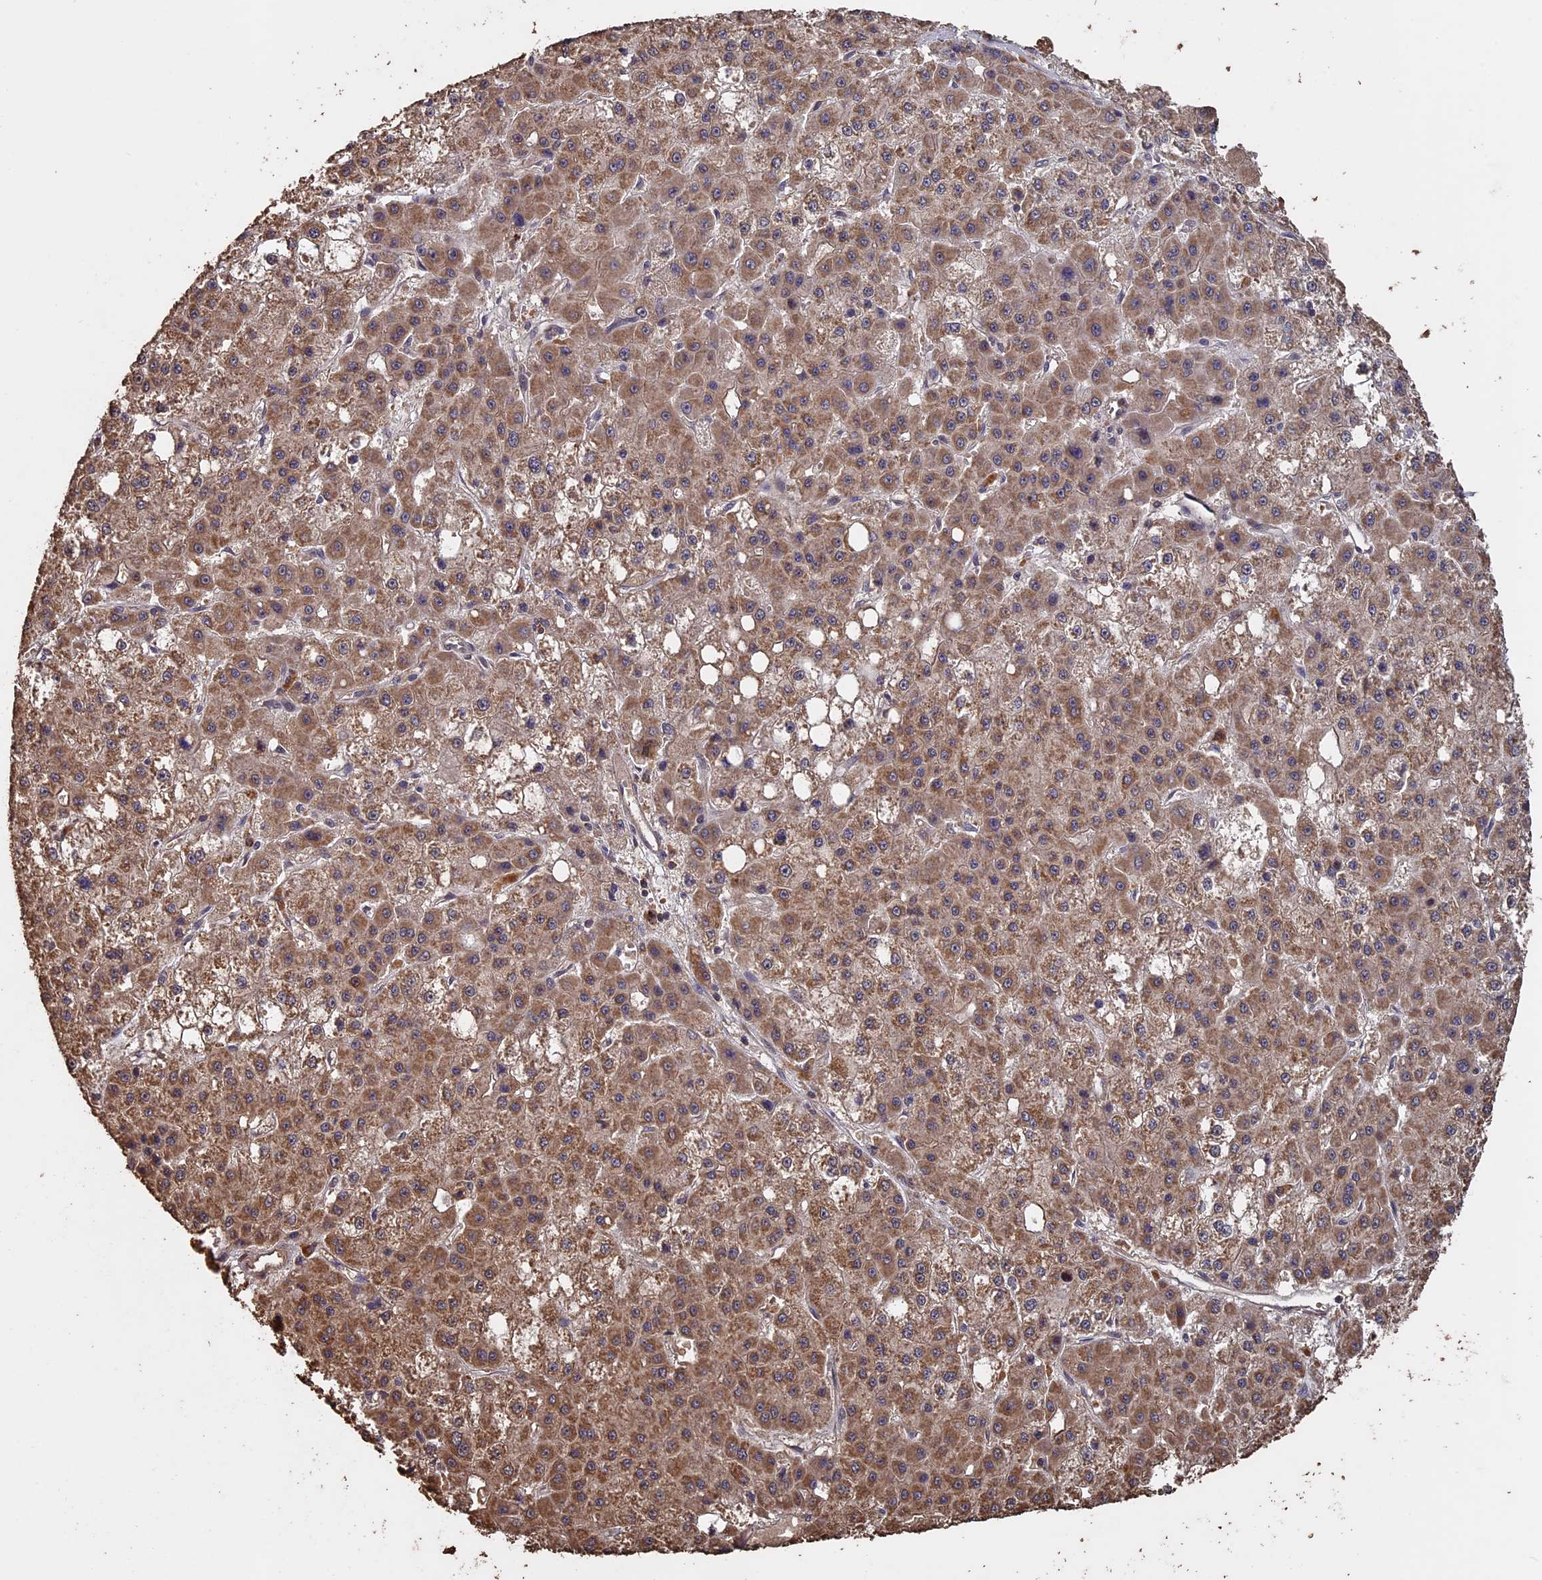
{"staining": {"intensity": "moderate", "quantity": ">75%", "location": "cytoplasmic/membranous"}, "tissue": "liver cancer", "cell_type": "Tumor cells", "image_type": "cancer", "snomed": [{"axis": "morphology", "description": "Carcinoma, Hepatocellular, NOS"}, {"axis": "topography", "description": "Liver"}], "caption": "Brown immunohistochemical staining in liver hepatocellular carcinoma exhibits moderate cytoplasmic/membranous expression in about >75% of tumor cells. The protein of interest is stained brown, and the nuclei are stained in blue (DAB IHC with brightfield microscopy, high magnification).", "gene": "HUNK", "patient": {"sex": "male", "age": 47}}